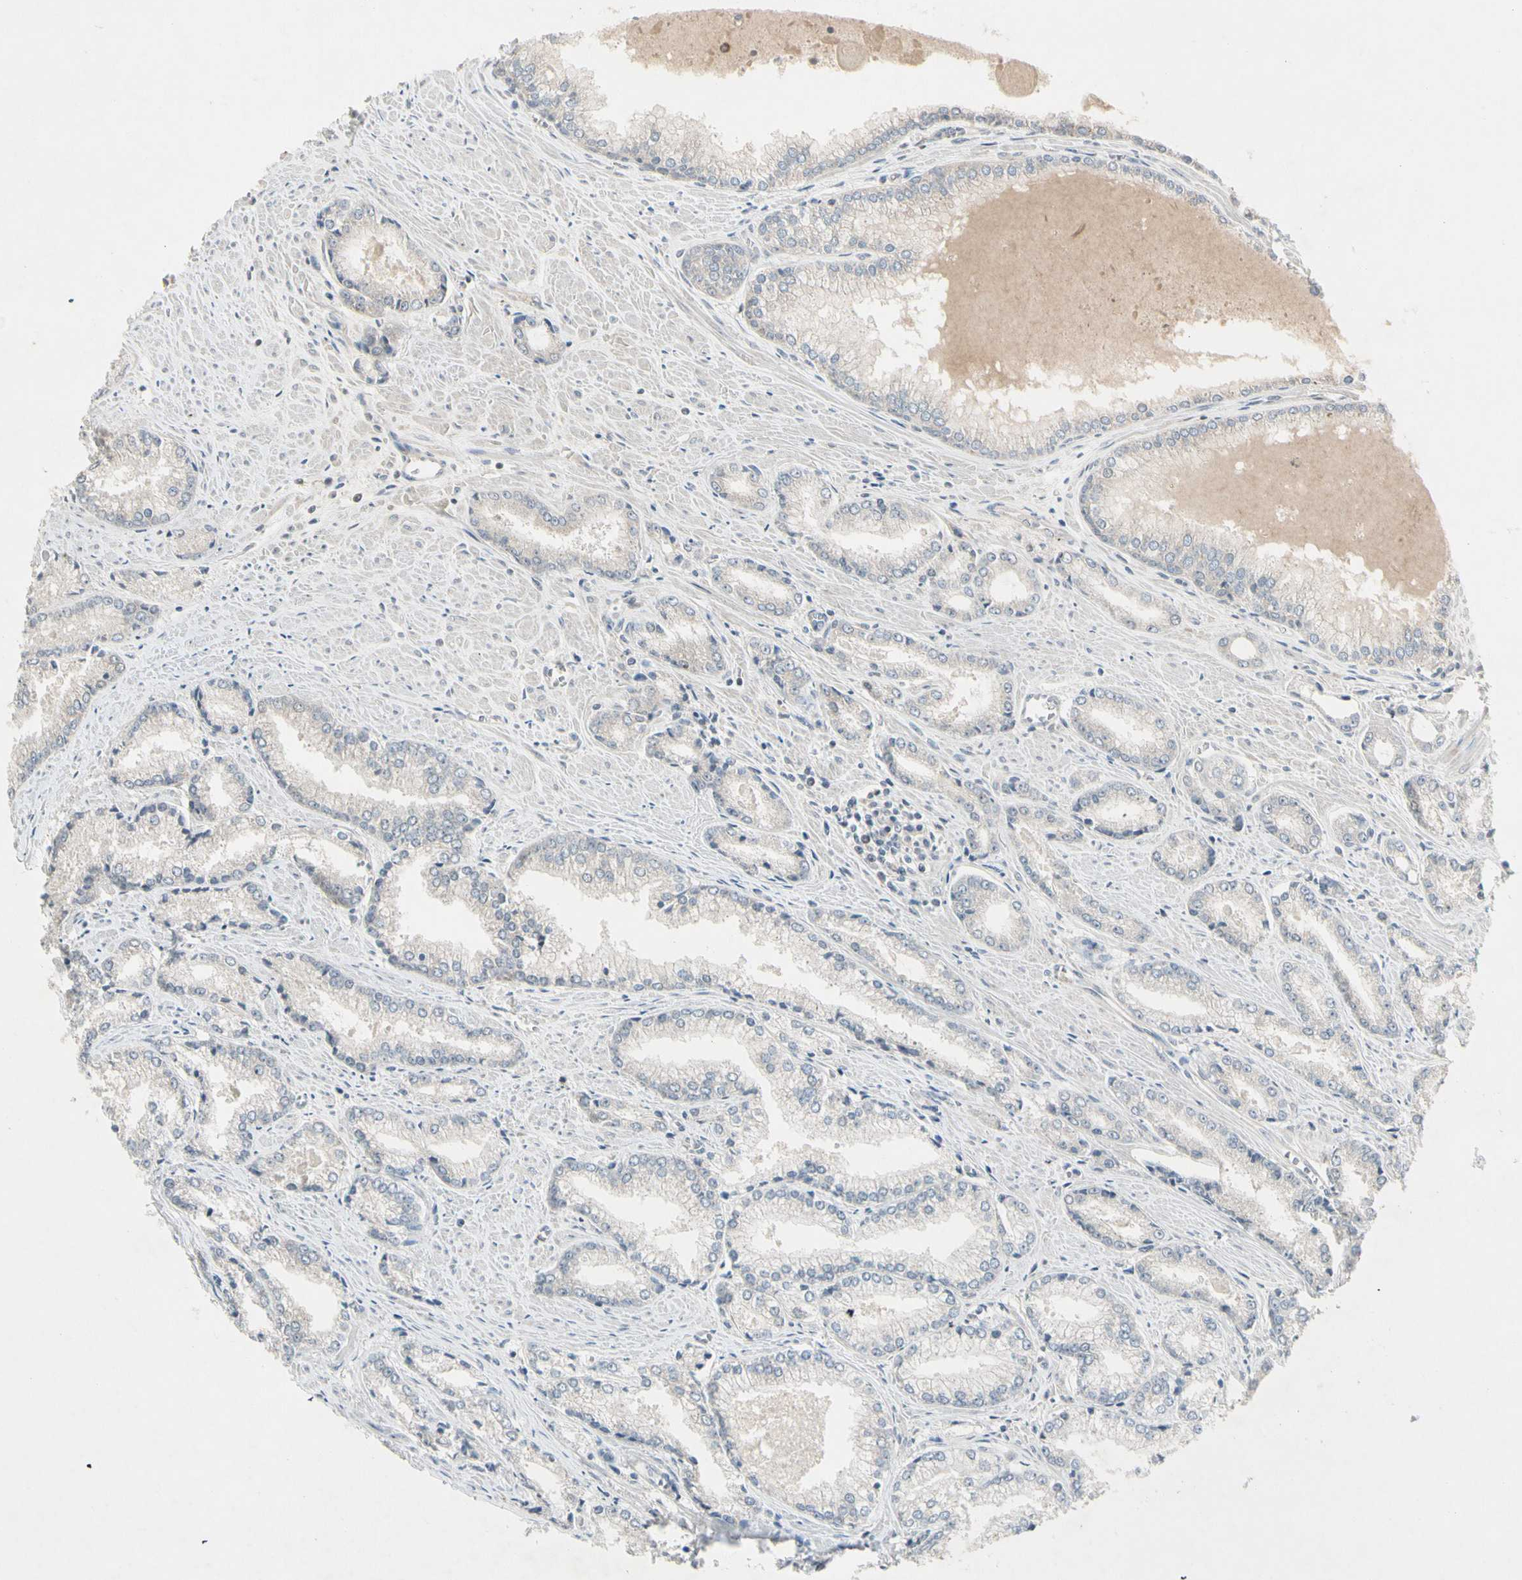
{"staining": {"intensity": "negative", "quantity": "none", "location": "none"}, "tissue": "prostate cancer", "cell_type": "Tumor cells", "image_type": "cancer", "snomed": [{"axis": "morphology", "description": "Adenocarcinoma, Low grade"}, {"axis": "topography", "description": "Prostate"}], "caption": "A photomicrograph of human low-grade adenocarcinoma (prostate) is negative for staining in tumor cells.", "gene": "ICAM5", "patient": {"sex": "male", "age": 64}}